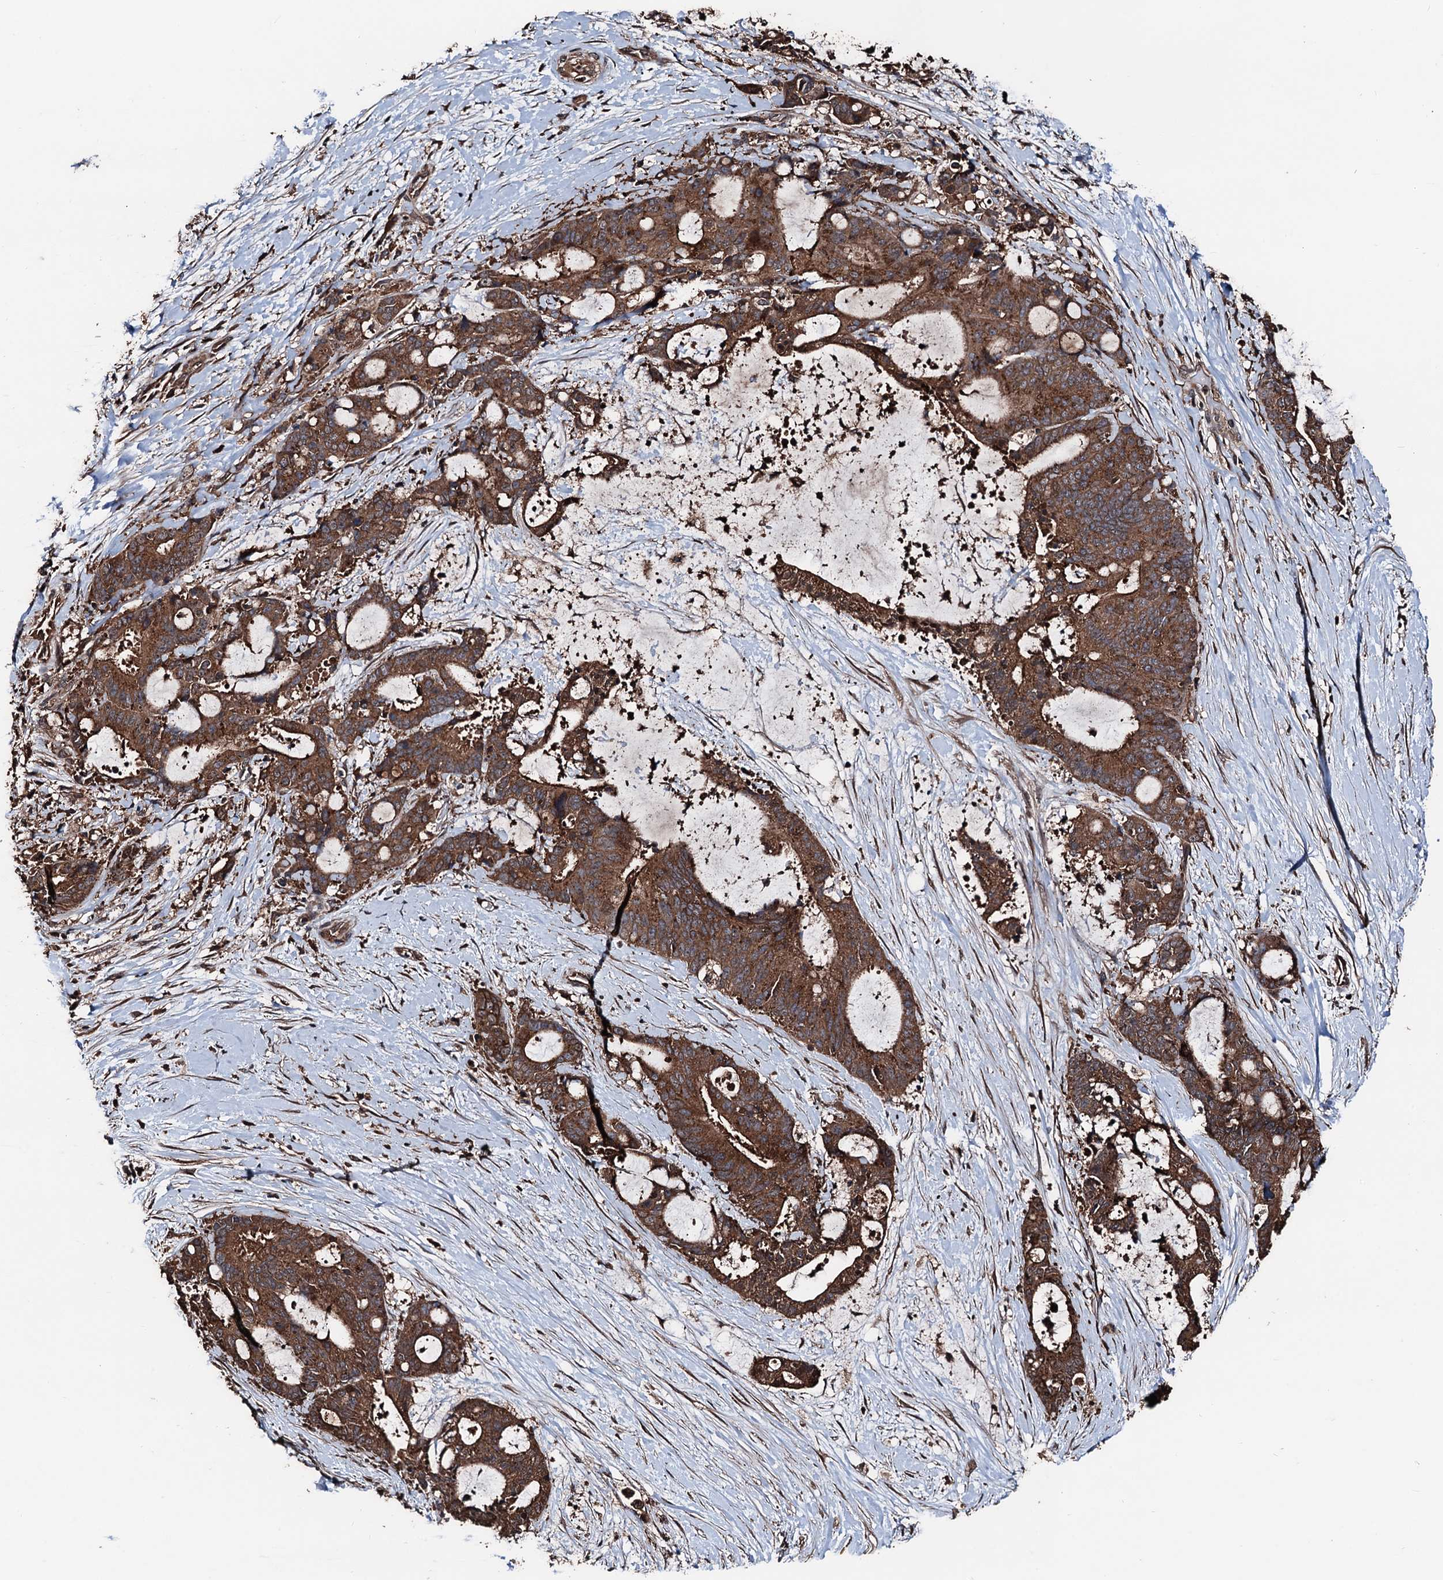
{"staining": {"intensity": "strong", "quantity": ">75%", "location": "cytoplasmic/membranous"}, "tissue": "liver cancer", "cell_type": "Tumor cells", "image_type": "cancer", "snomed": [{"axis": "morphology", "description": "Normal tissue, NOS"}, {"axis": "morphology", "description": "Cholangiocarcinoma"}, {"axis": "topography", "description": "Liver"}, {"axis": "topography", "description": "Peripheral nerve tissue"}], "caption": "A high-resolution micrograph shows immunohistochemistry staining of cholangiocarcinoma (liver), which displays strong cytoplasmic/membranous positivity in about >75% of tumor cells.", "gene": "KIF18A", "patient": {"sex": "female", "age": 73}}